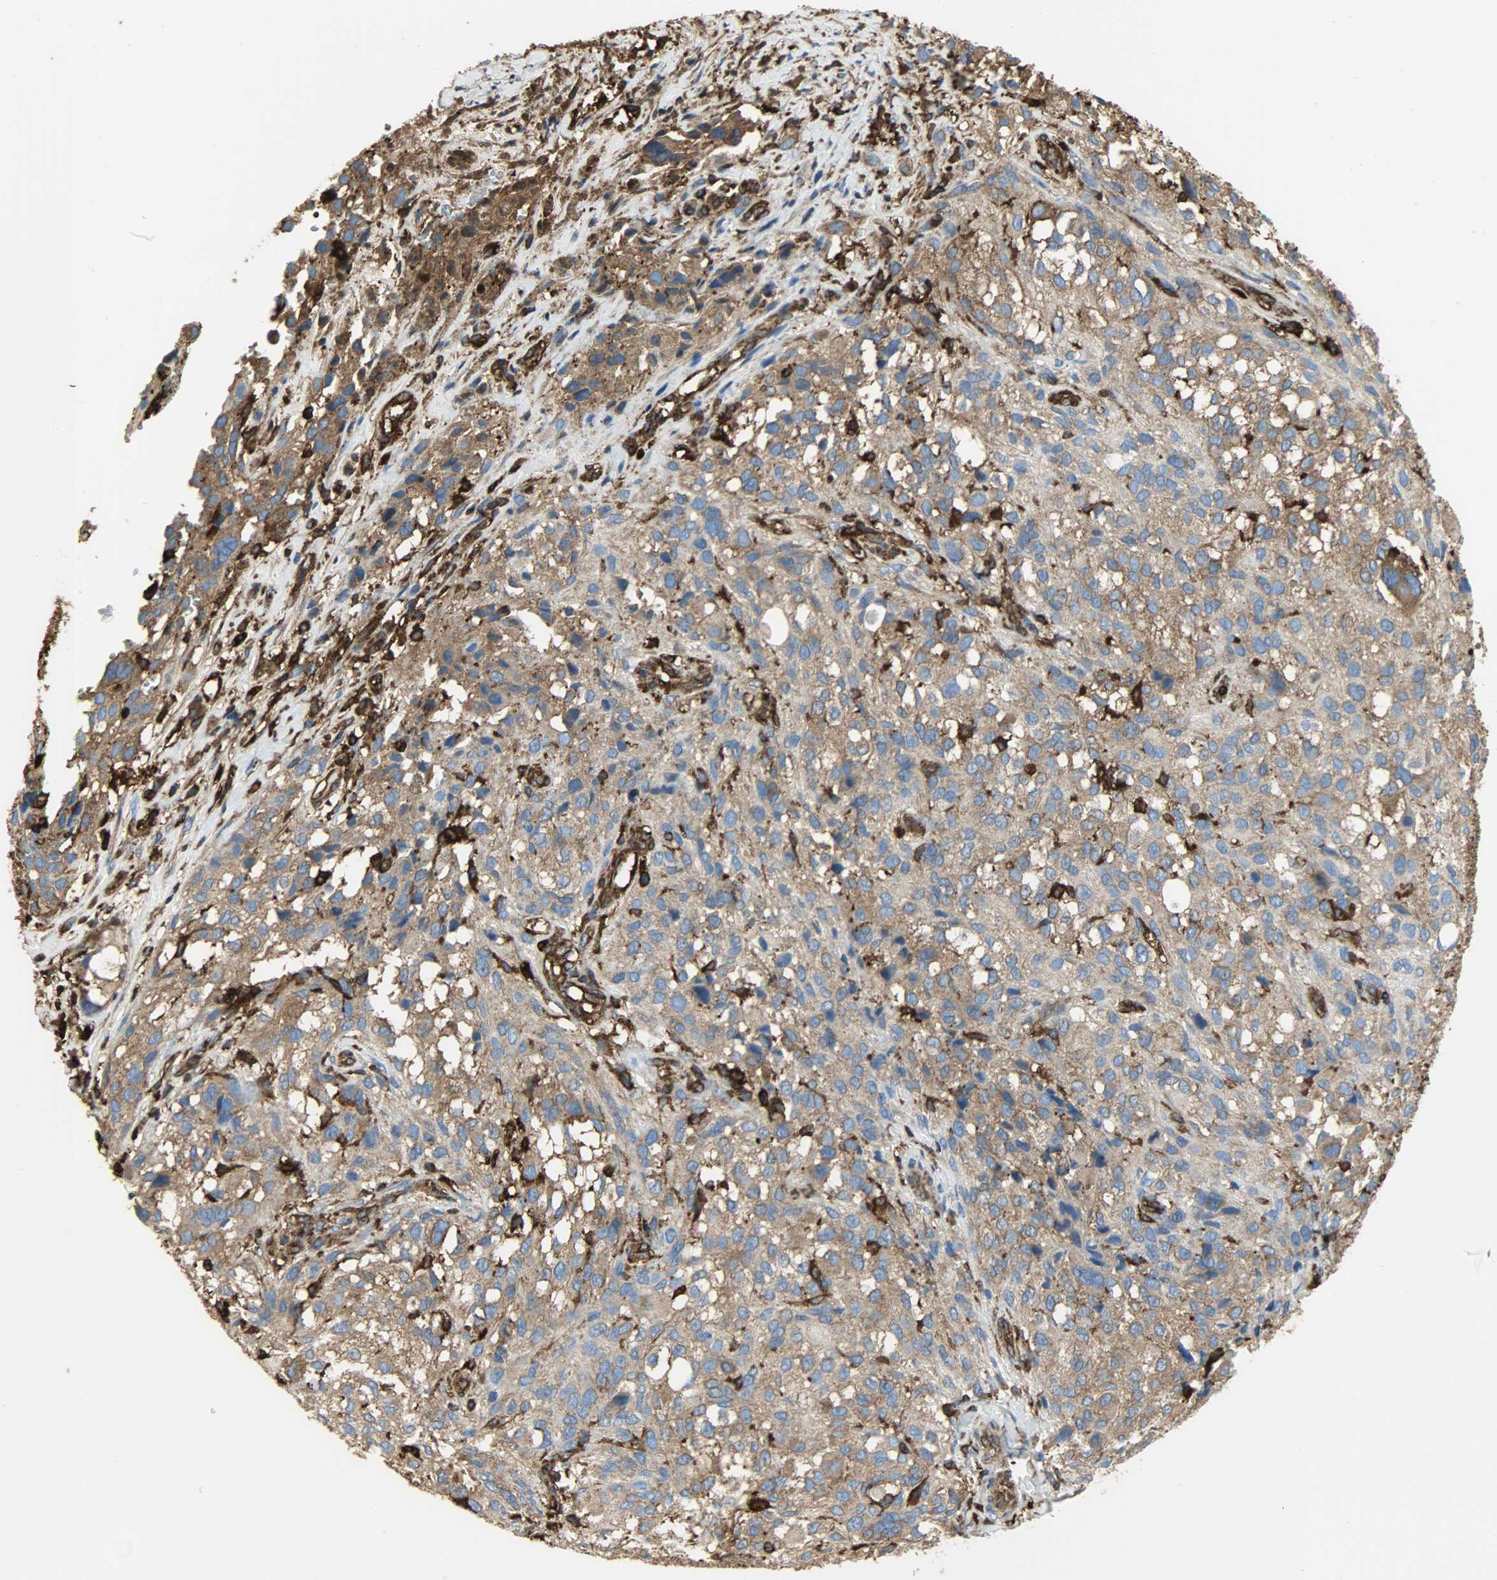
{"staining": {"intensity": "strong", "quantity": ">75%", "location": "cytoplasmic/membranous"}, "tissue": "melanoma", "cell_type": "Tumor cells", "image_type": "cancer", "snomed": [{"axis": "morphology", "description": "Necrosis, NOS"}, {"axis": "morphology", "description": "Malignant melanoma, NOS"}, {"axis": "topography", "description": "Skin"}], "caption": "This photomicrograph displays IHC staining of human malignant melanoma, with high strong cytoplasmic/membranous positivity in about >75% of tumor cells.", "gene": "VASP", "patient": {"sex": "female", "age": 87}}